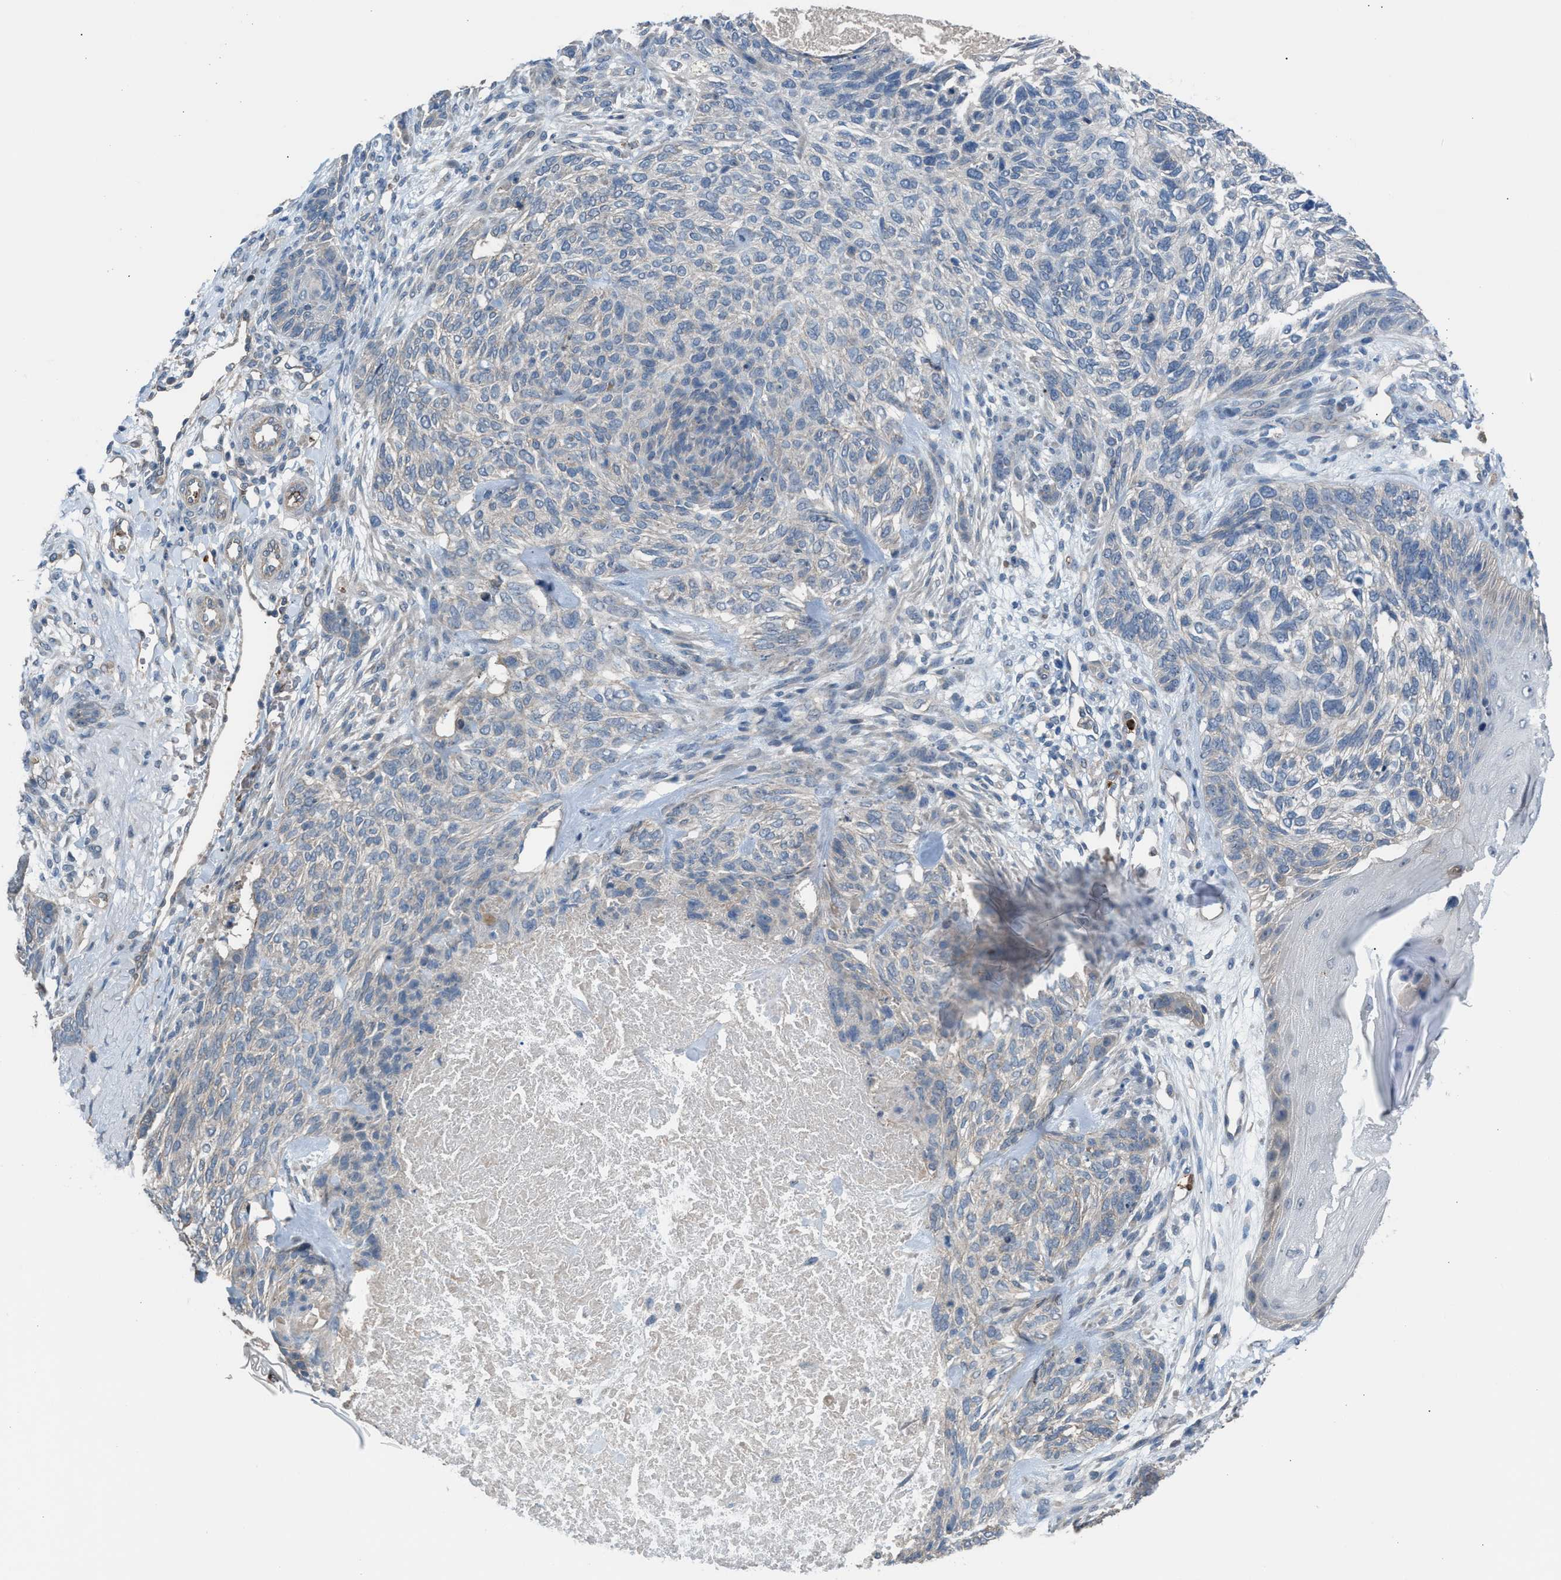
{"staining": {"intensity": "negative", "quantity": "none", "location": "none"}, "tissue": "skin cancer", "cell_type": "Tumor cells", "image_type": "cancer", "snomed": [{"axis": "morphology", "description": "Basal cell carcinoma"}, {"axis": "topography", "description": "Skin"}], "caption": "Tumor cells are negative for brown protein staining in skin basal cell carcinoma.", "gene": "CFAP77", "patient": {"sex": "male", "age": 55}}